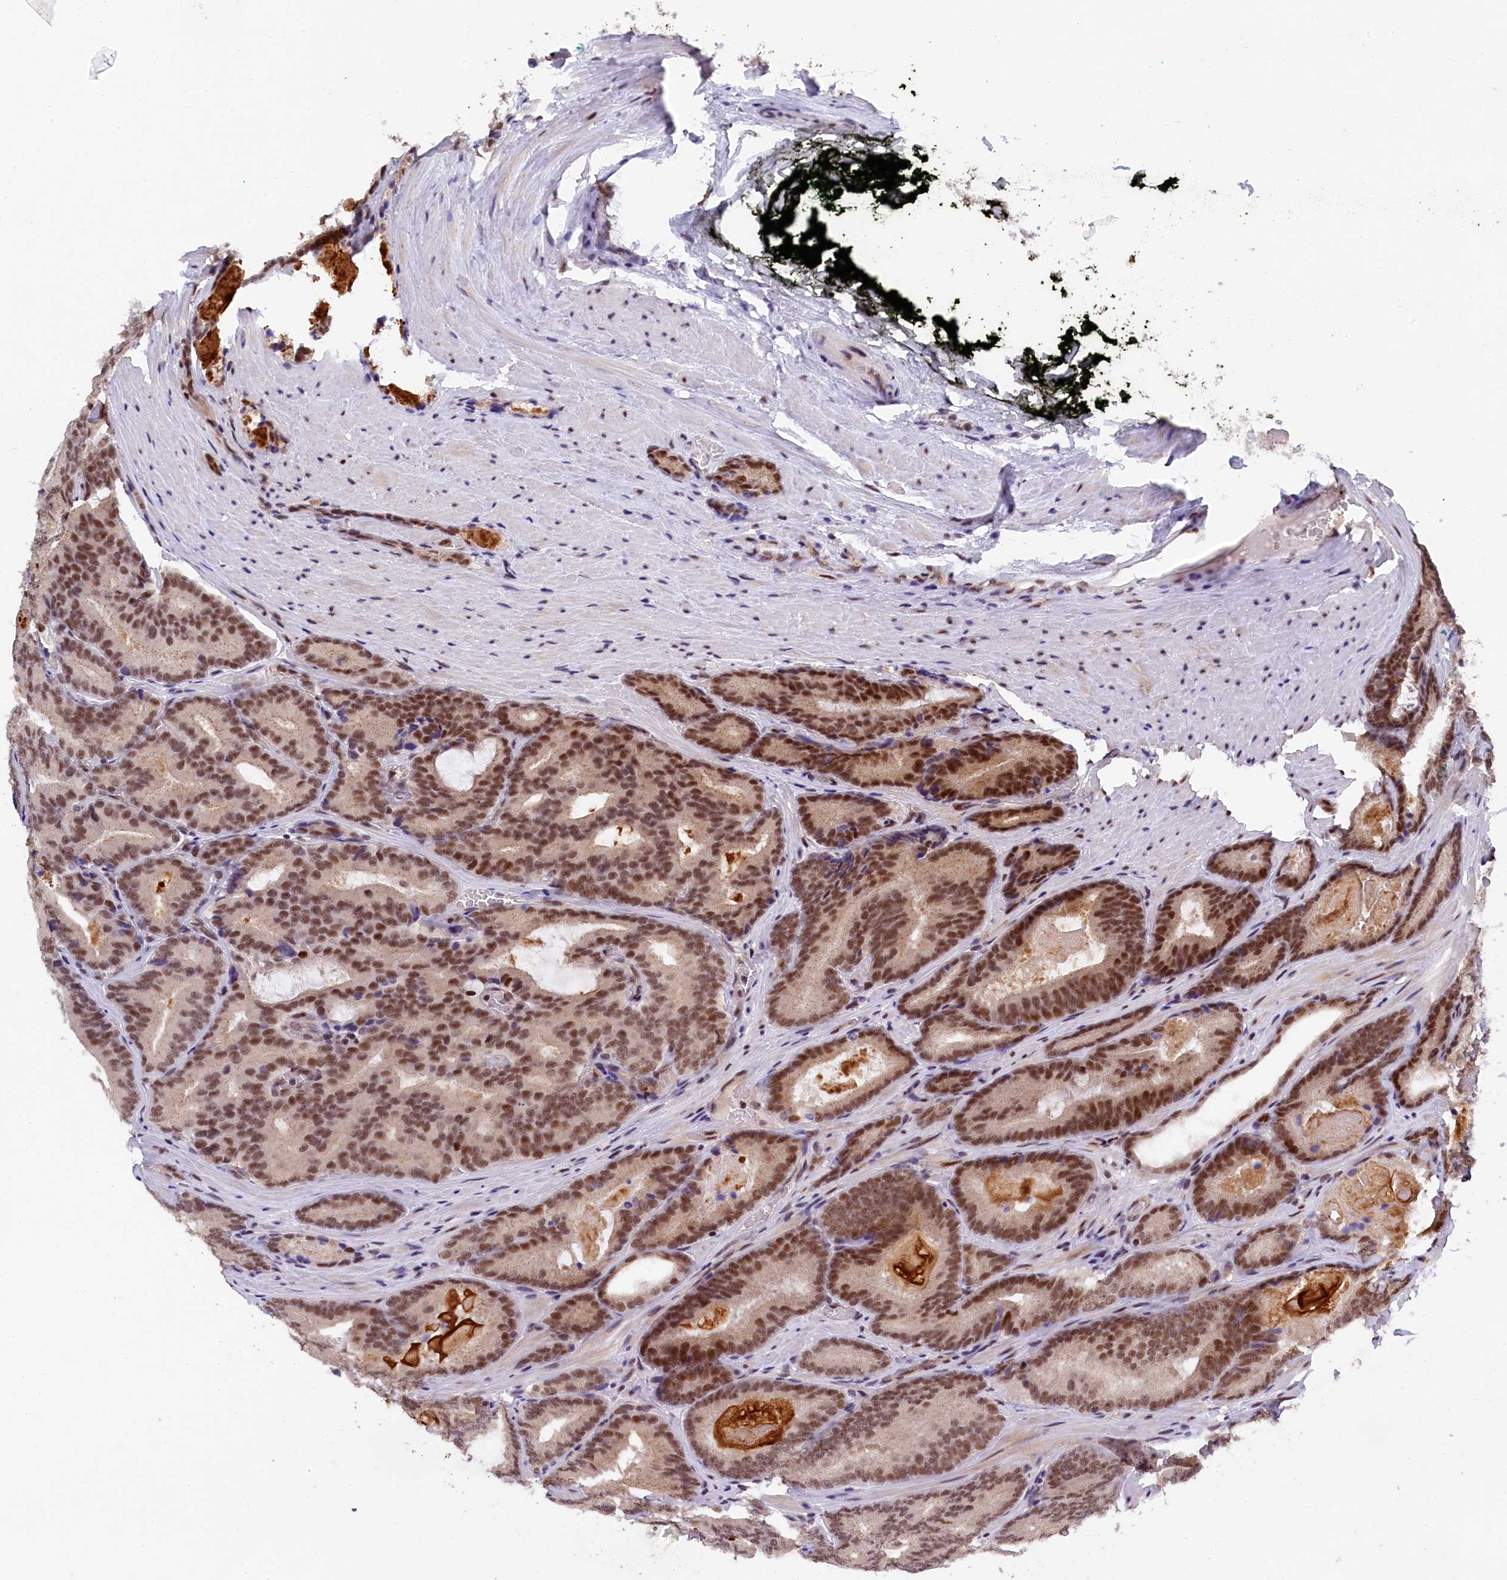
{"staining": {"intensity": "moderate", "quantity": ">75%", "location": "nuclear"}, "tissue": "prostate cancer", "cell_type": "Tumor cells", "image_type": "cancer", "snomed": [{"axis": "morphology", "description": "Adenocarcinoma, High grade"}, {"axis": "topography", "description": "Prostate"}], "caption": "Human prostate high-grade adenocarcinoma stained with a brown dye exhibits moderate nuclear positive staining in about >75% of tumor cells.", "gene": "ADIG", "patient": {"sex": "male", "age": 66}}